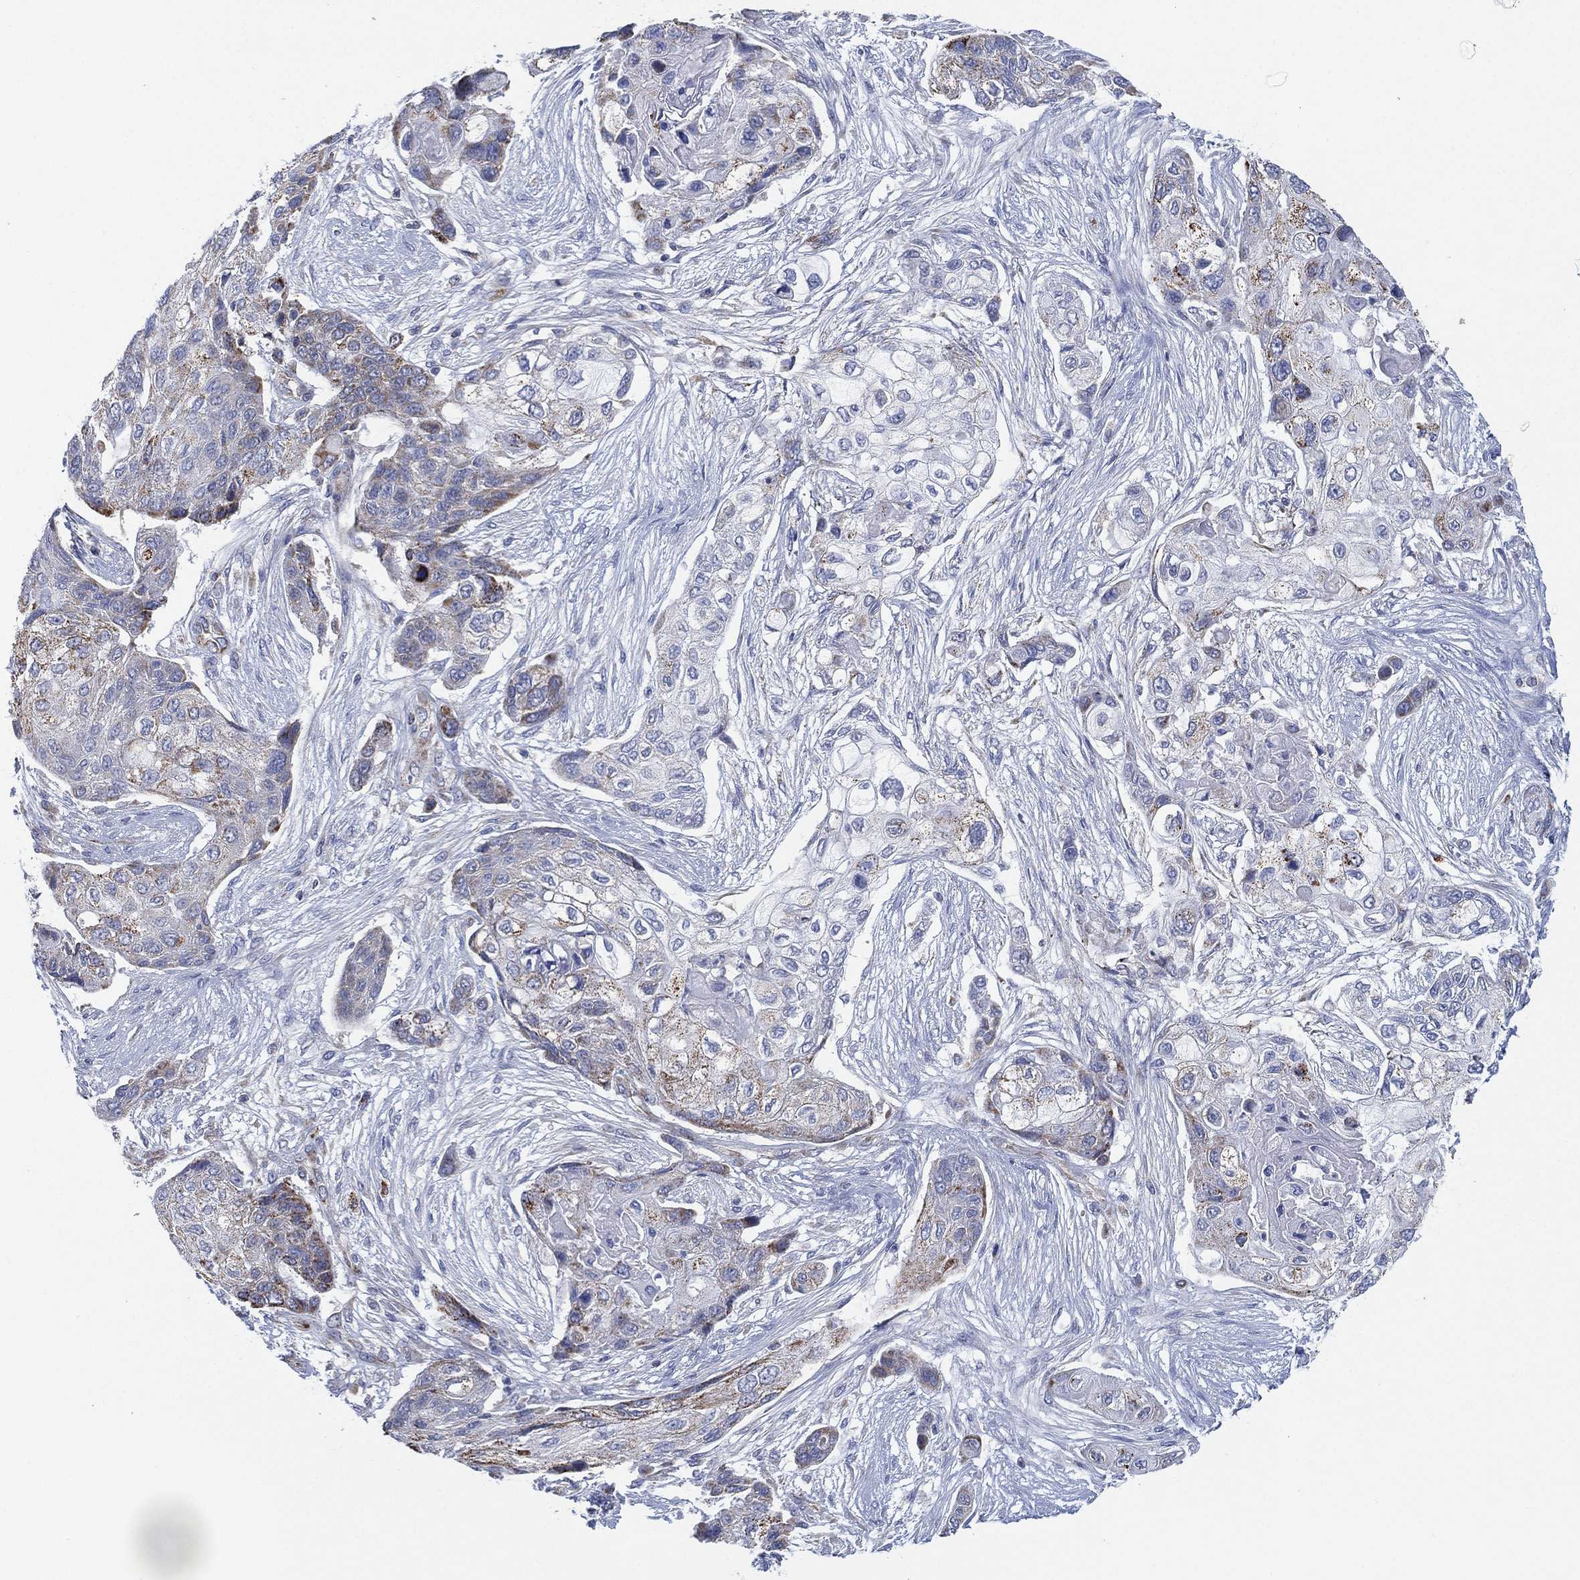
{"staining": {"intensity": "moderate", "quantity": "<25%", "location": "cytoplasmic/membranous"}, "tissue": "lung cancer", "cell_type": "Tumor cells", "image_type": "cancer", "snomed": [{"axis": "morphology", "description": "Squamous cell carcinoma, NOS"}, {"axis": "topography", "description": "Lung"}], "caption": "Squamous cell carcinoma (lung) was stained to show a protein in brown. There is low levels of moderate cytoplasmic/membranous expression in about <25% of tumor cells.", "gene": "INA", "patient": {"sex": "male", "age": 69}}